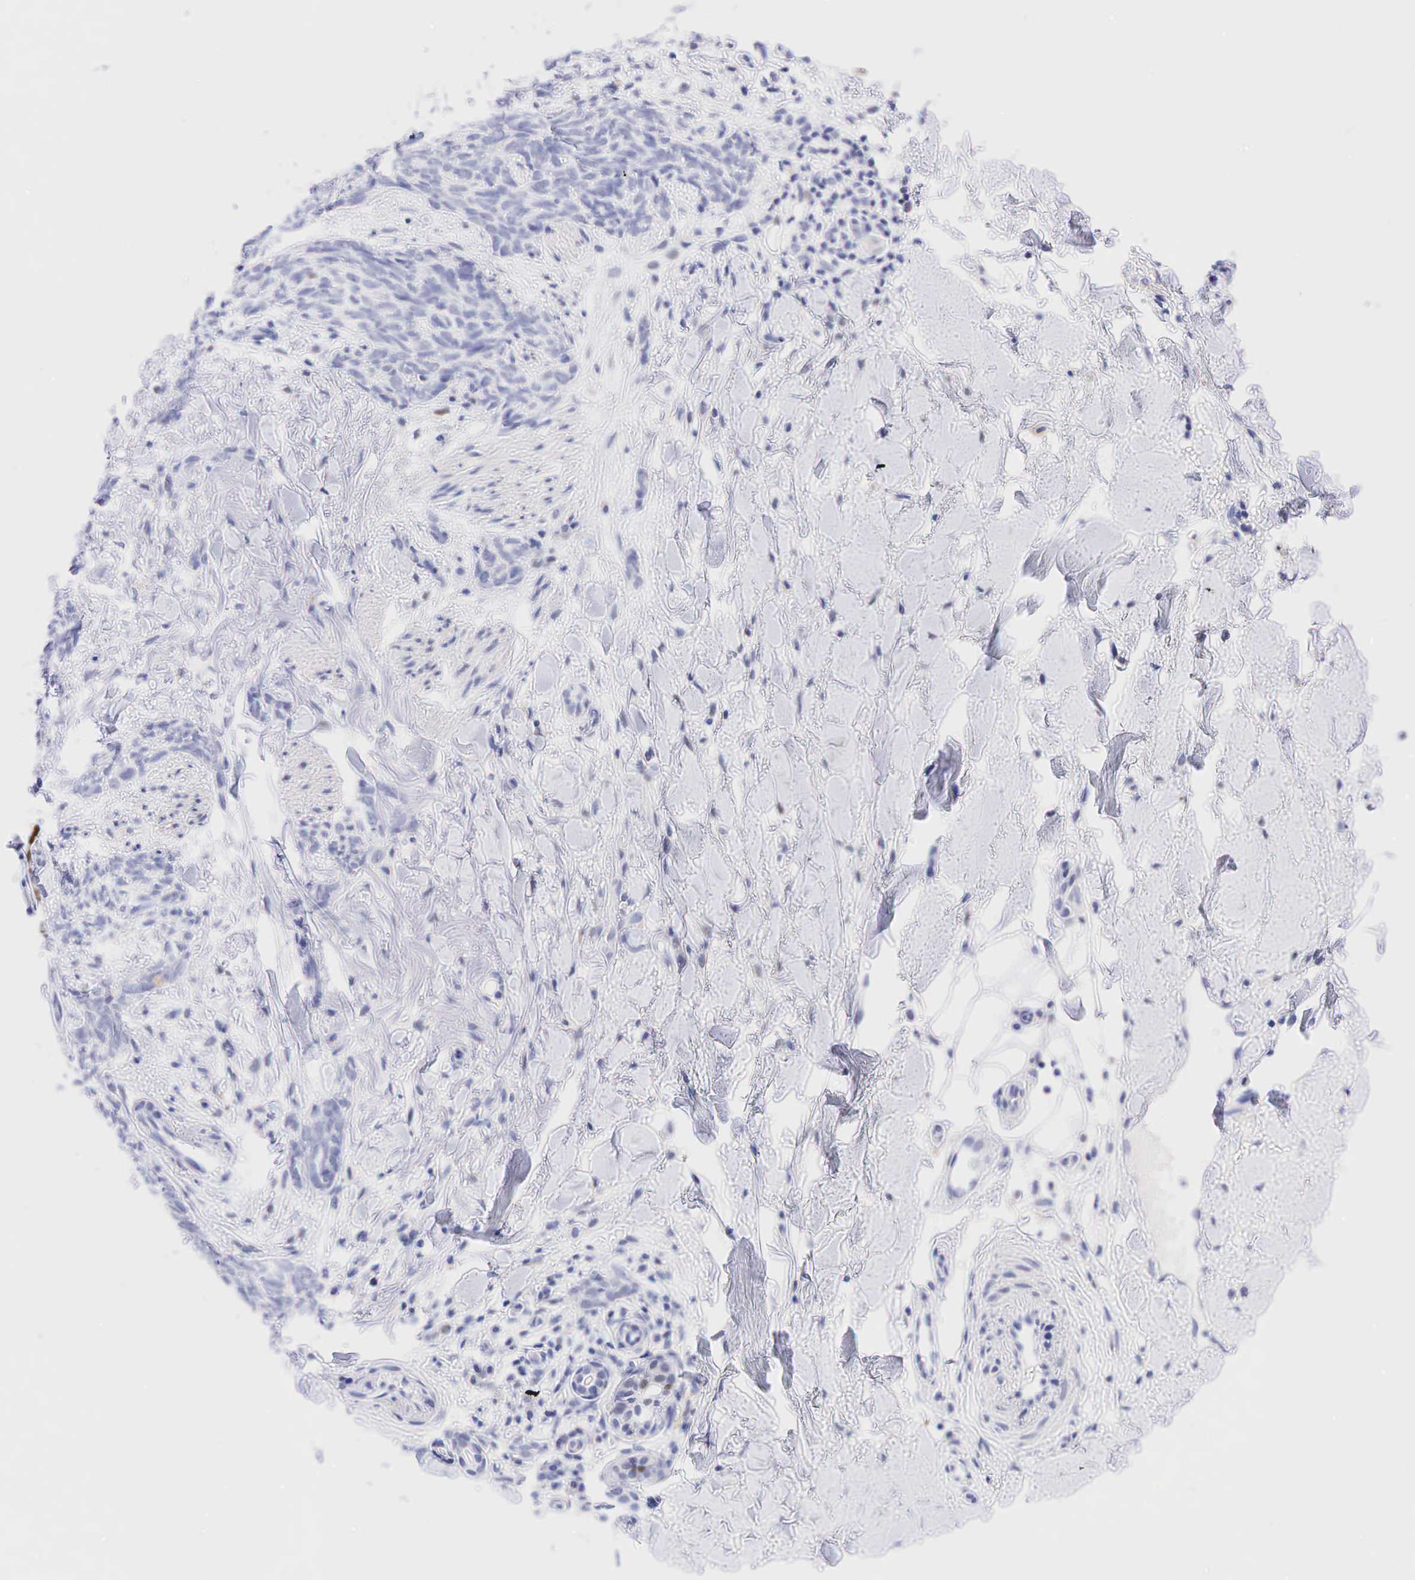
{"staining": {"intensity": "negative", "quantity": "none", "location": "none"}, "tissue": "skin cancer", "cell_type": "Tumor cells", "image_type": "cancer", "snomed": [{"axis": "morphology", "description": "Basal cell carcinoma"}, {"axis": "topography", "description": "Skin"}], "caption": "Human skin cancer stained for a protein using immunohistochemistry (IHC) reveals no expression in tumor cells.", "gene": "AR", "patient": {"sex": "female", "age": 62}}